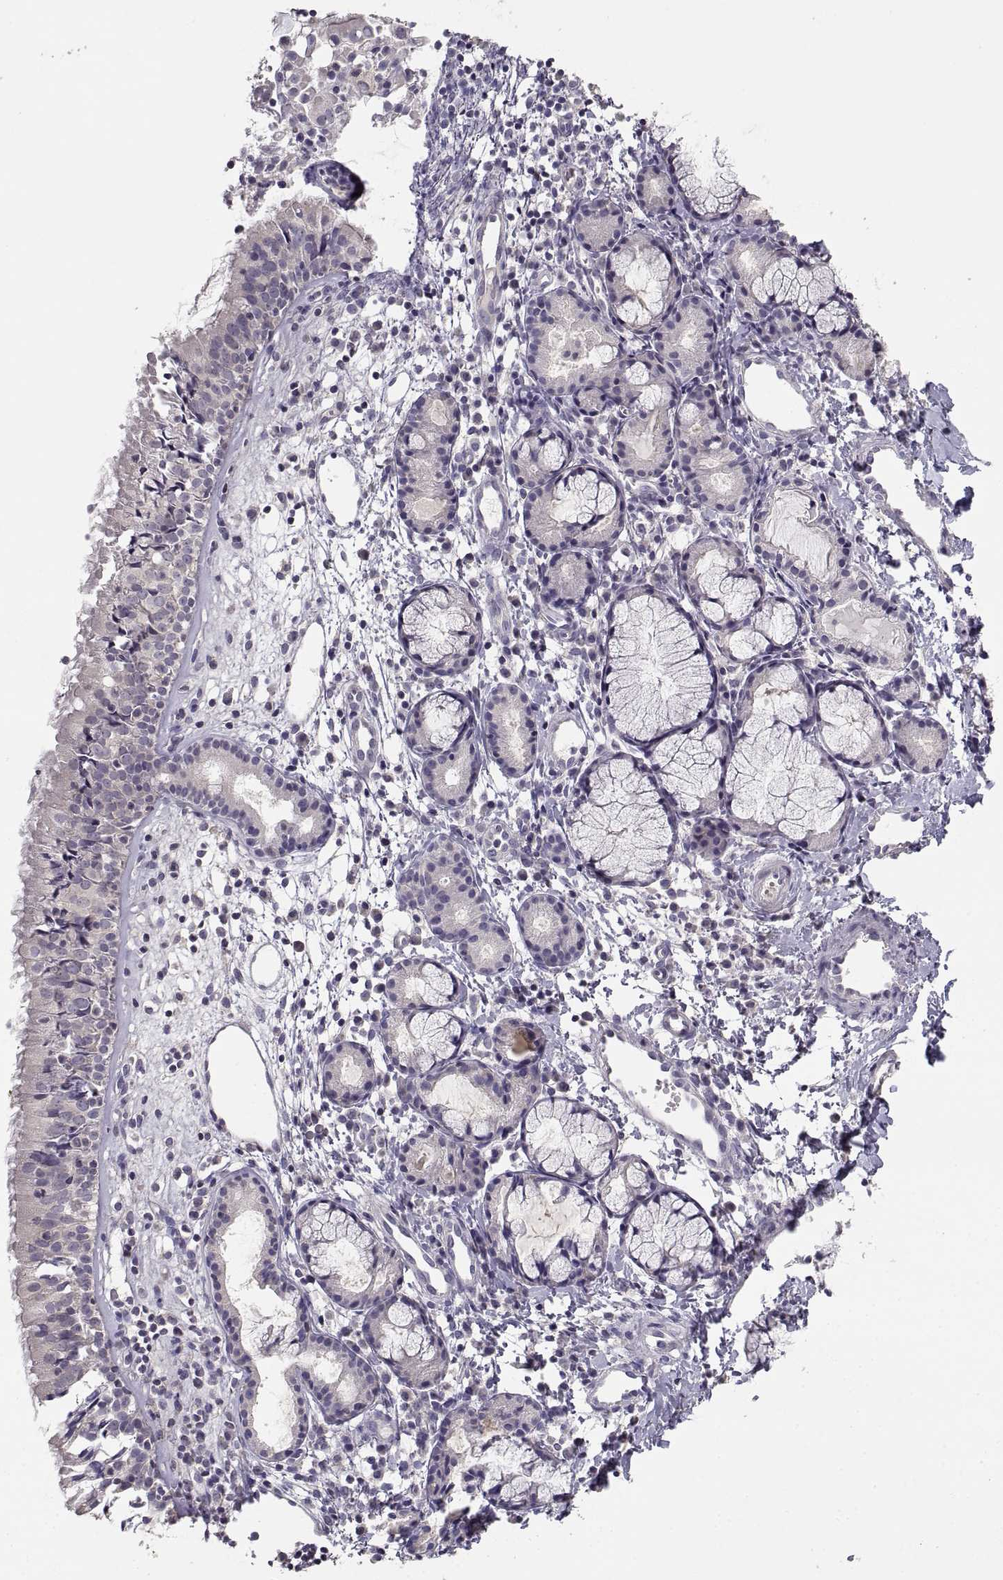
{"staining": {"intensity": "negative", "quantity": "none", "location": "none"}, "tissue": "nasopharynx", "cell_type": "Respiratory epithelial cells", "image_type": "normal", "snomed": [{"axis": "morphology", "description": "Normal tissue, NOS"}, {"axis": "topography", "description": "Nasopharynx"}], "caption": "High power microscopy image of an immunohistochemistry image of unremarkable nasopharynx, revealing no significant positivity in respiratory epithelial cells. Brightfield microscopy of immunohistochemistry (IHC) stained with DAB (3,3'-diaminobenzidine) (brown) and hematoxylin (blue), captured at high magnification.", "gene": "NMNAT2", "patient": {"sex": "male", "age": 9}}